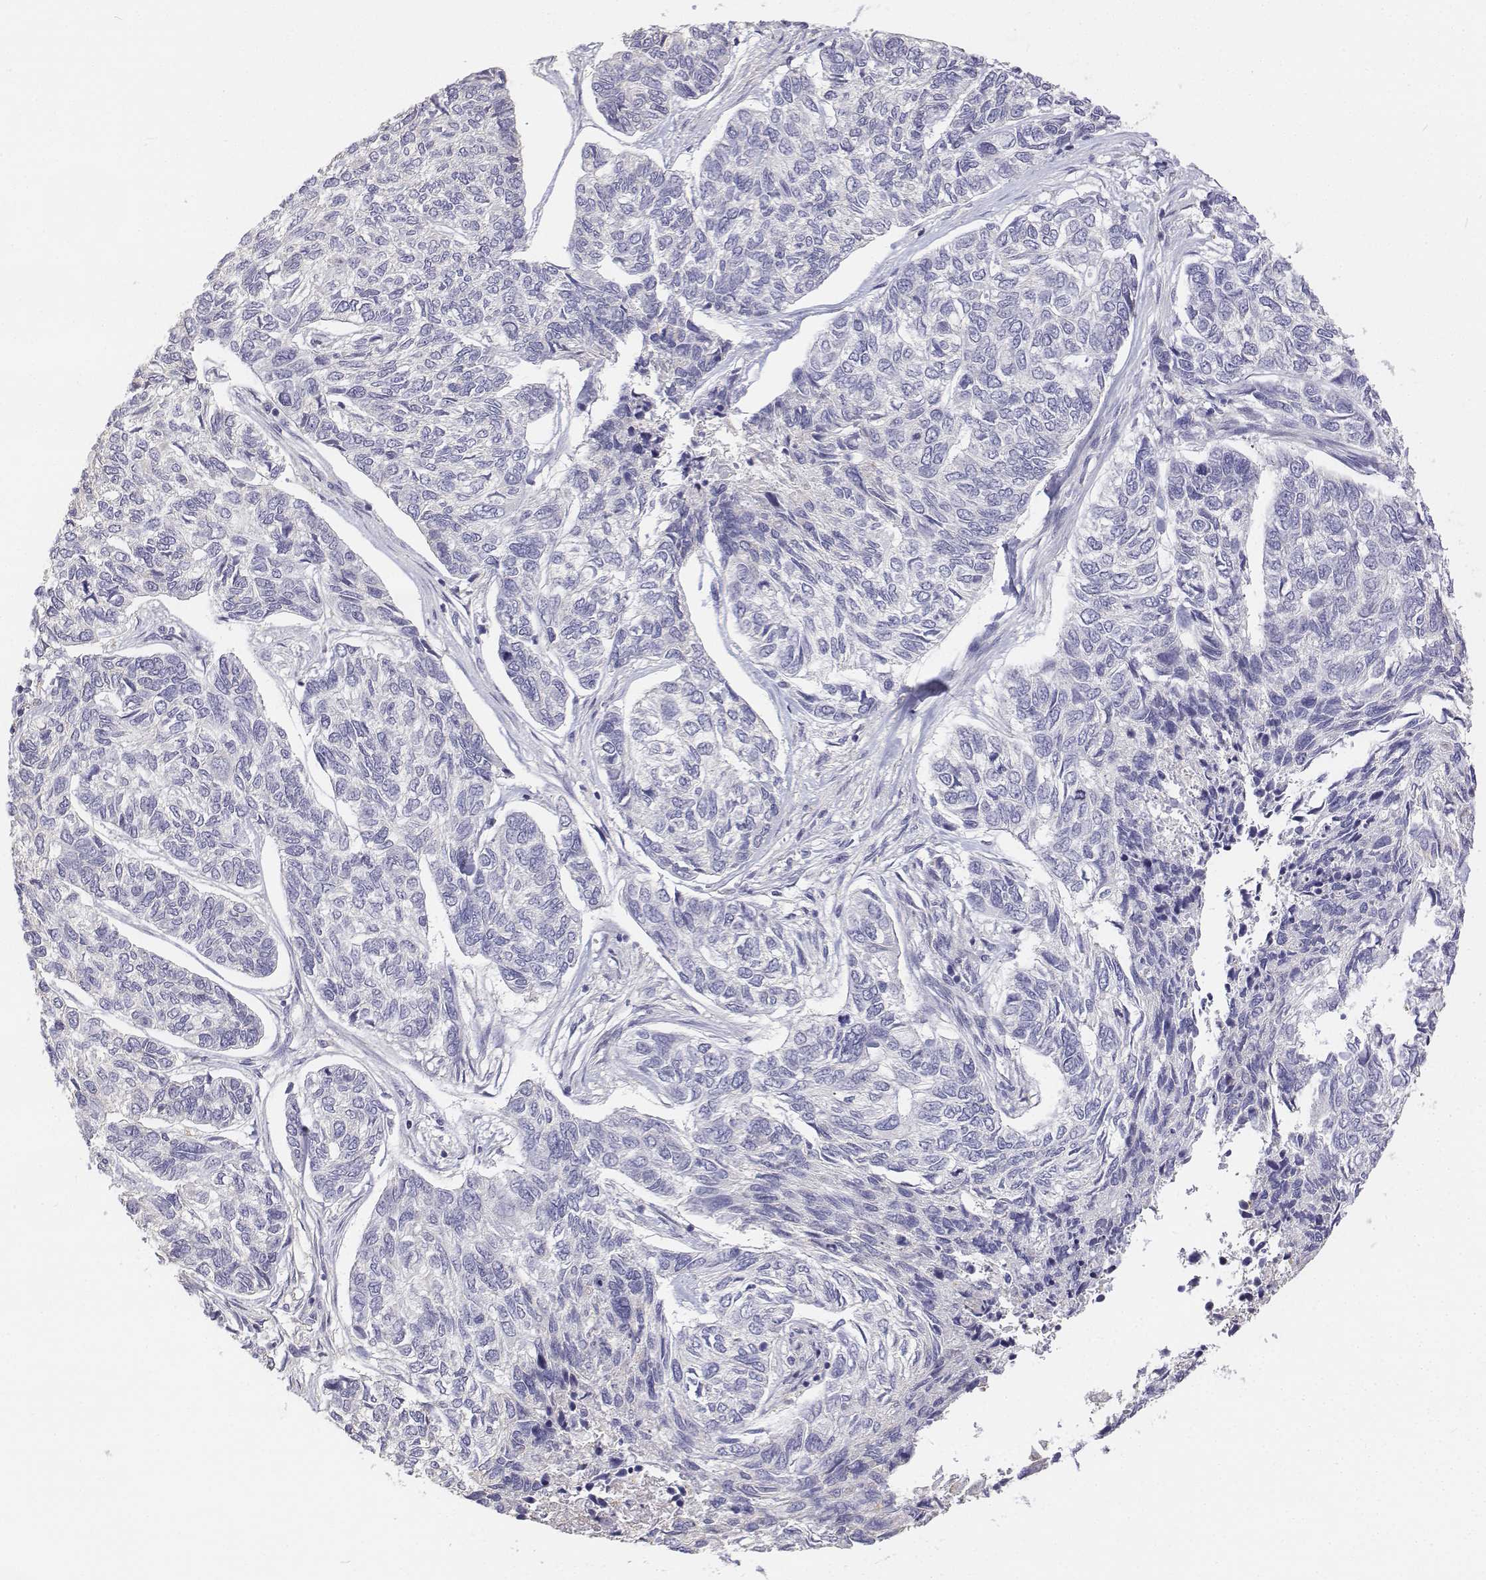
{"staining": {"intensity": "negative", "quantity": "none", "location": "none"}, "tissue": "skin cancer", "cell_type": "Tumor cells", "image_type": "cancer", "snomed": [{"axis": "morphology", "description": "Basal cell carcinoma"}, {"axis": "topography", "description": "Skin"}], "caption": "A high-resolution histopathology image shows immunohistochemistry staining of skin cancer (basal cell carcinoma), which exhibits no significant positivity in tumor cells.", "gene": "LGSN", "patient": {"sex": "female", "age": 65}}